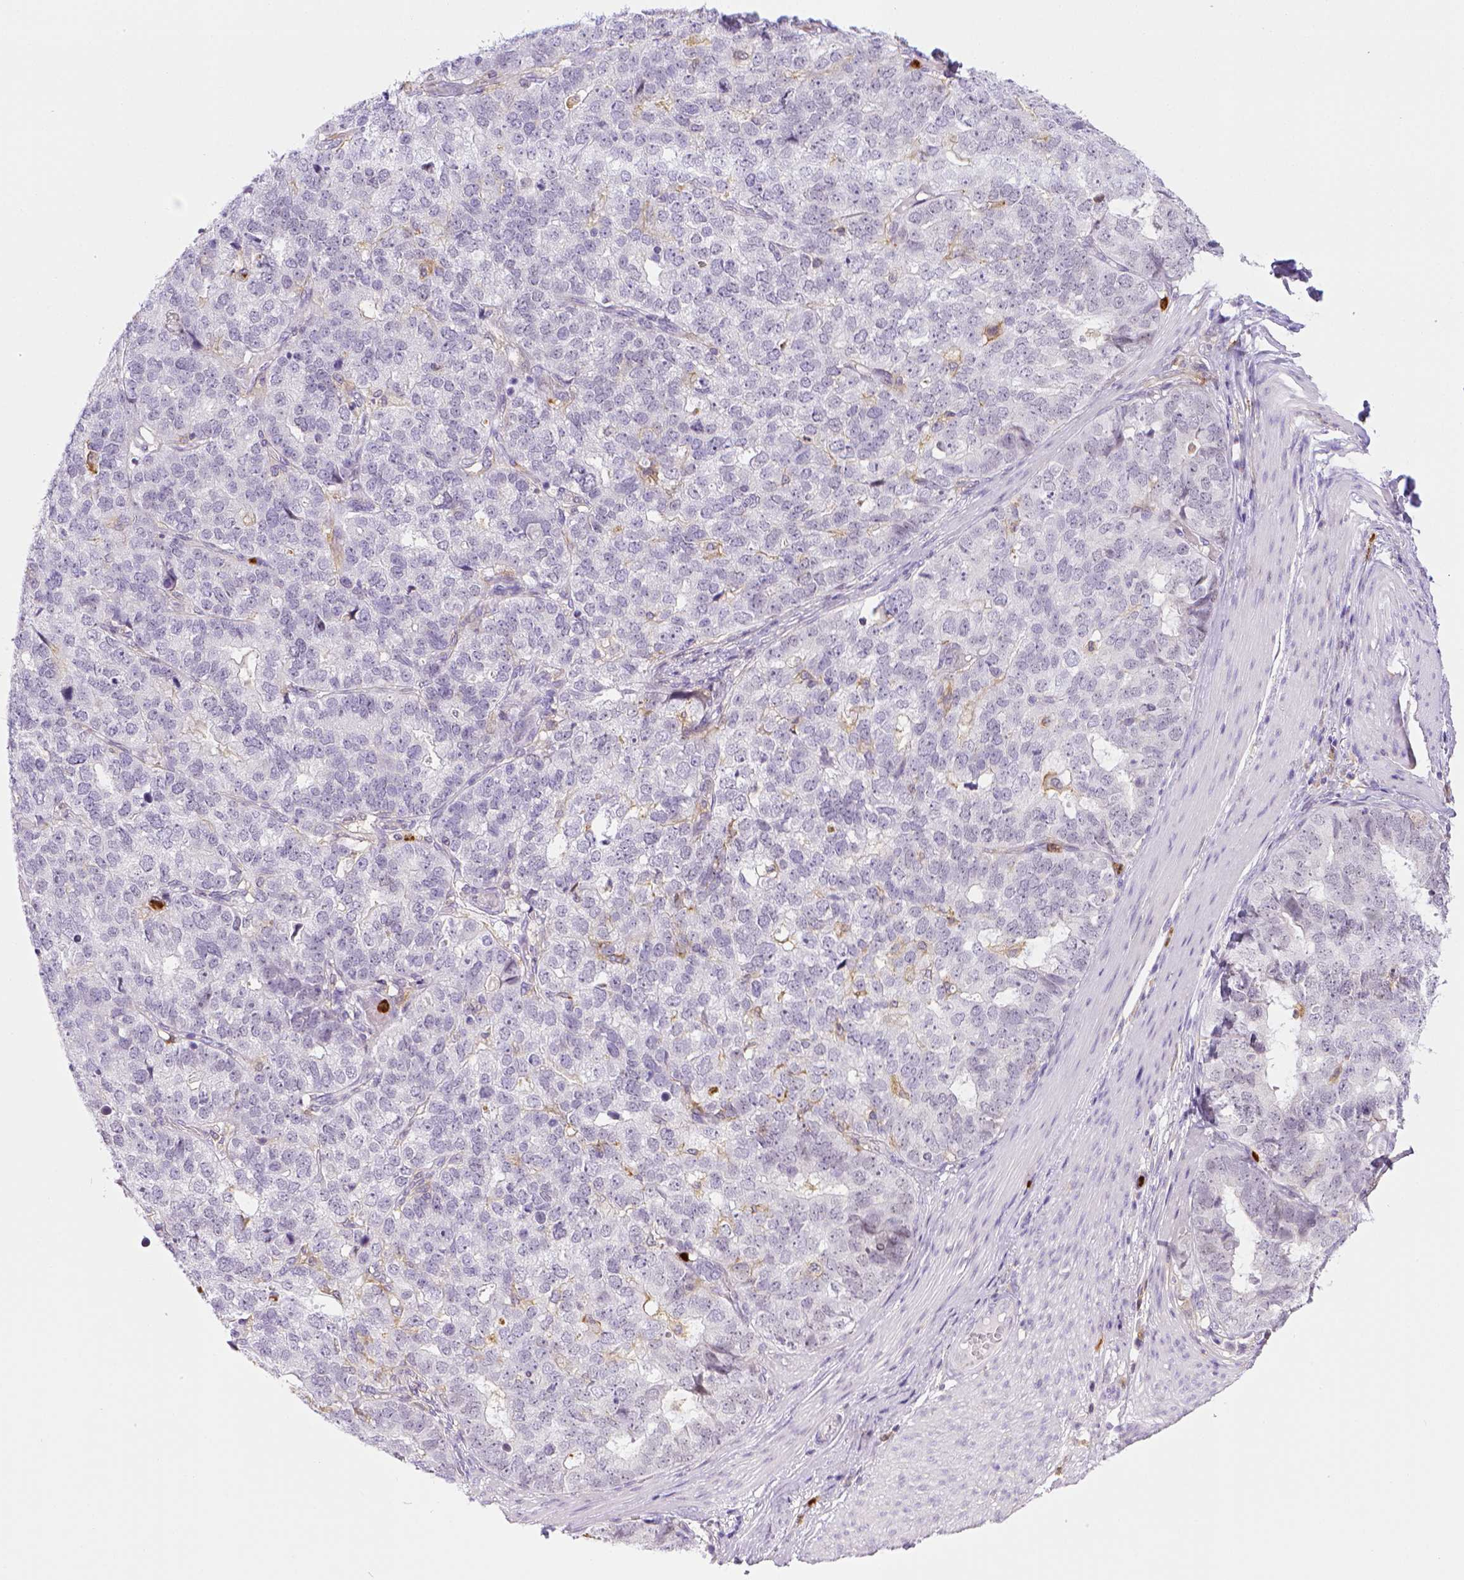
{"staining": {"intensity": "negative", "quantity": "none", "location": "none"}, "tissue": "stomach cancer", "cell_type": "Tumor cells", "image_type": "cancer", "snomed": [{"axis": "morphology", "description": "Adenocarcinoma, NOS"}, {"axis": "topography", "description": "Stomach"}], "caption": "Image shows no protein positivity in tumor cells of stomach cancer tissue.", "gene": "ITGAM", "patient": {"sex": "male", "age": 69}}